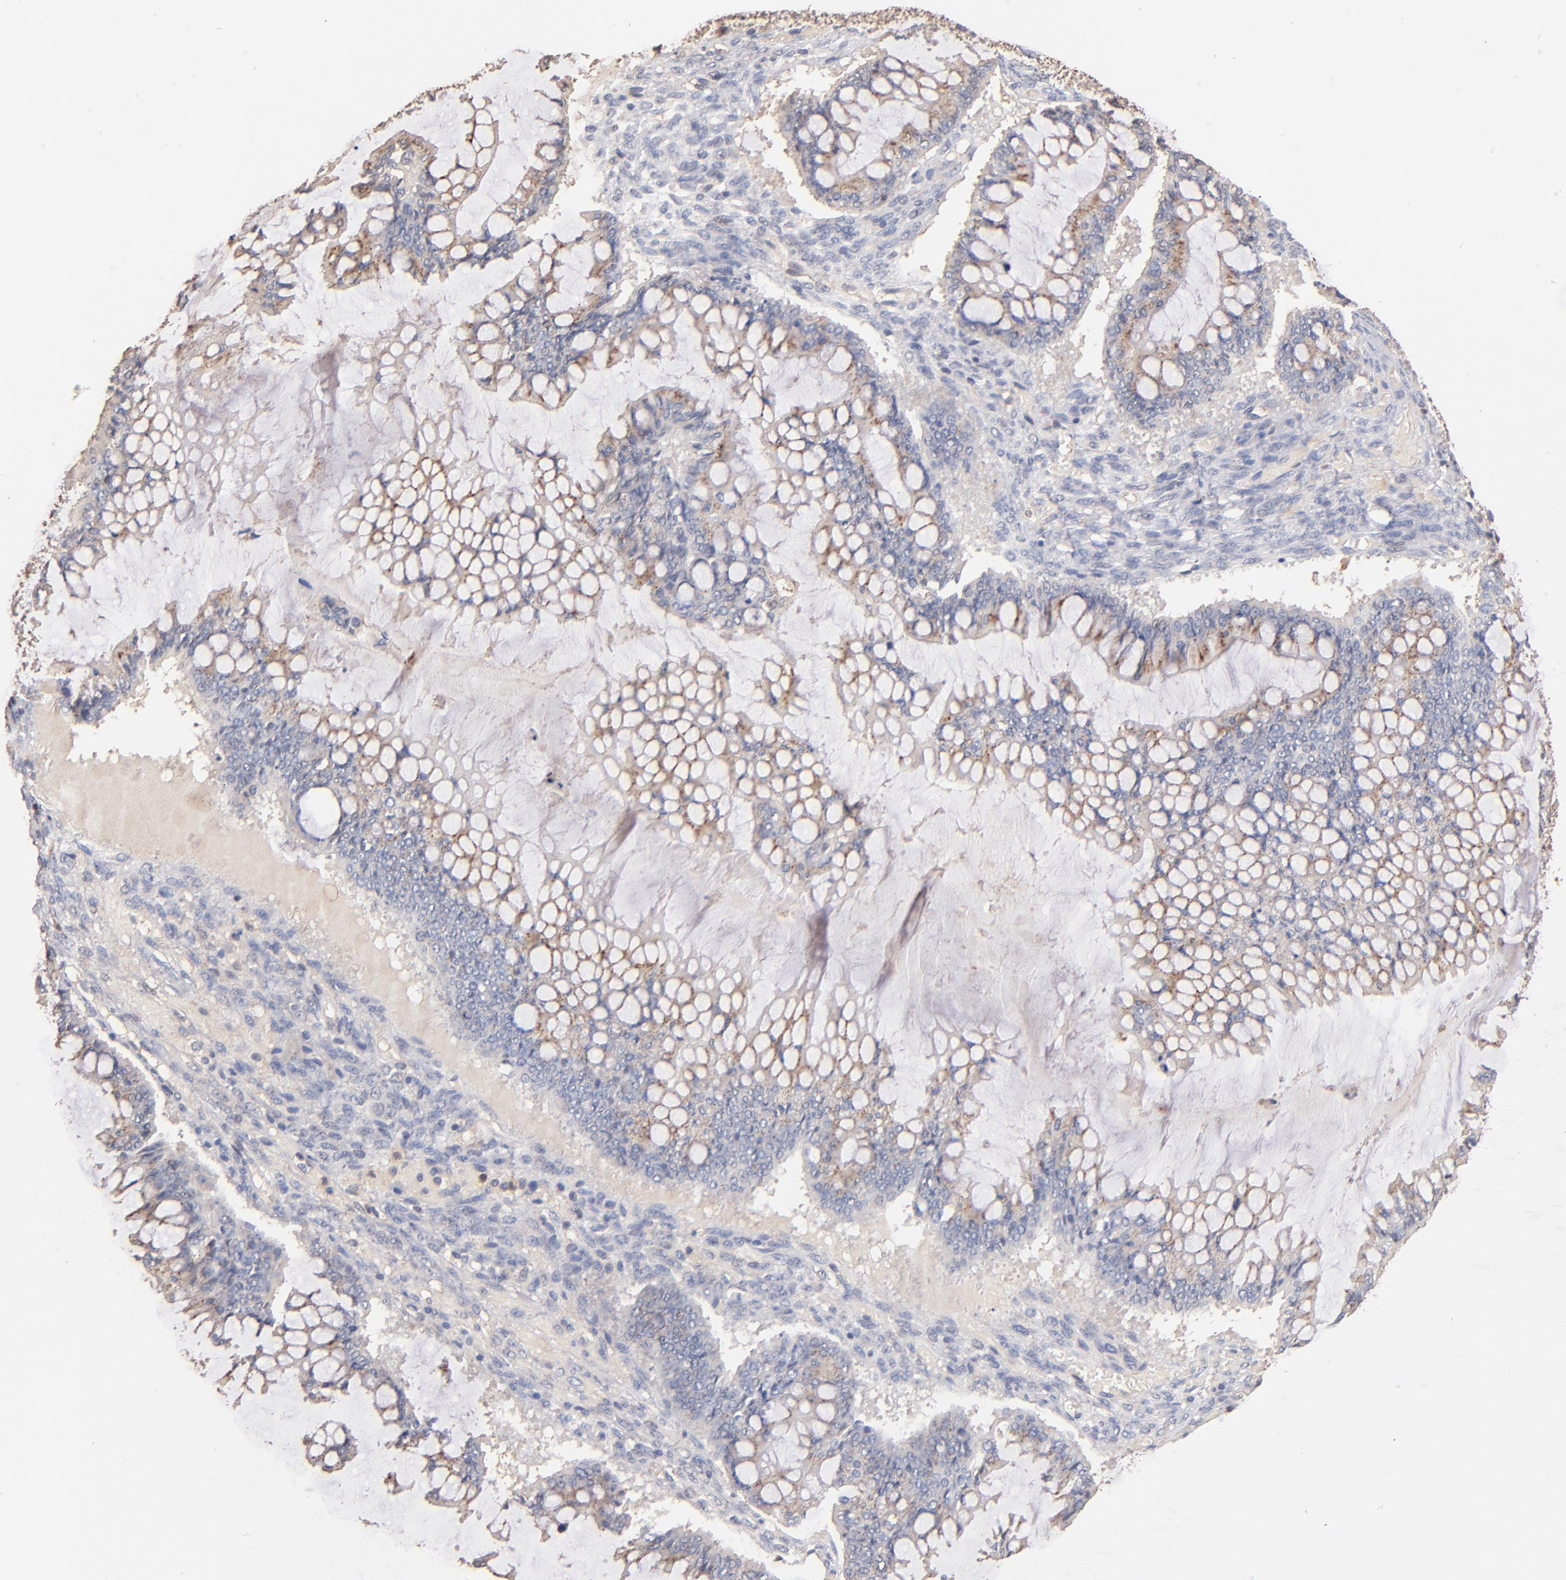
{"staining": {"intensity": "weak", "quantity": "25%-75%", "location": "cytoplasmic/membranous"}, "tissue": "ovarian cancer", "cell_type": "Tumor cells", "image_type": "cancer", "snomed": [{"axis": "morphology", "description": "Cystadenocarcinoma, mucinous, NOS"}, {"axis": "topography", "description": "Ovary"}], "caption": "Mucinous cystadenocarcinoma (ovarian) stained for a protein (brown) reveals weak cytoplasmic/membranous positive staining in approximately 25%-75% of tumor cells.", "gene": "RO60", "patient": {"sex": "female", "age": 73}}